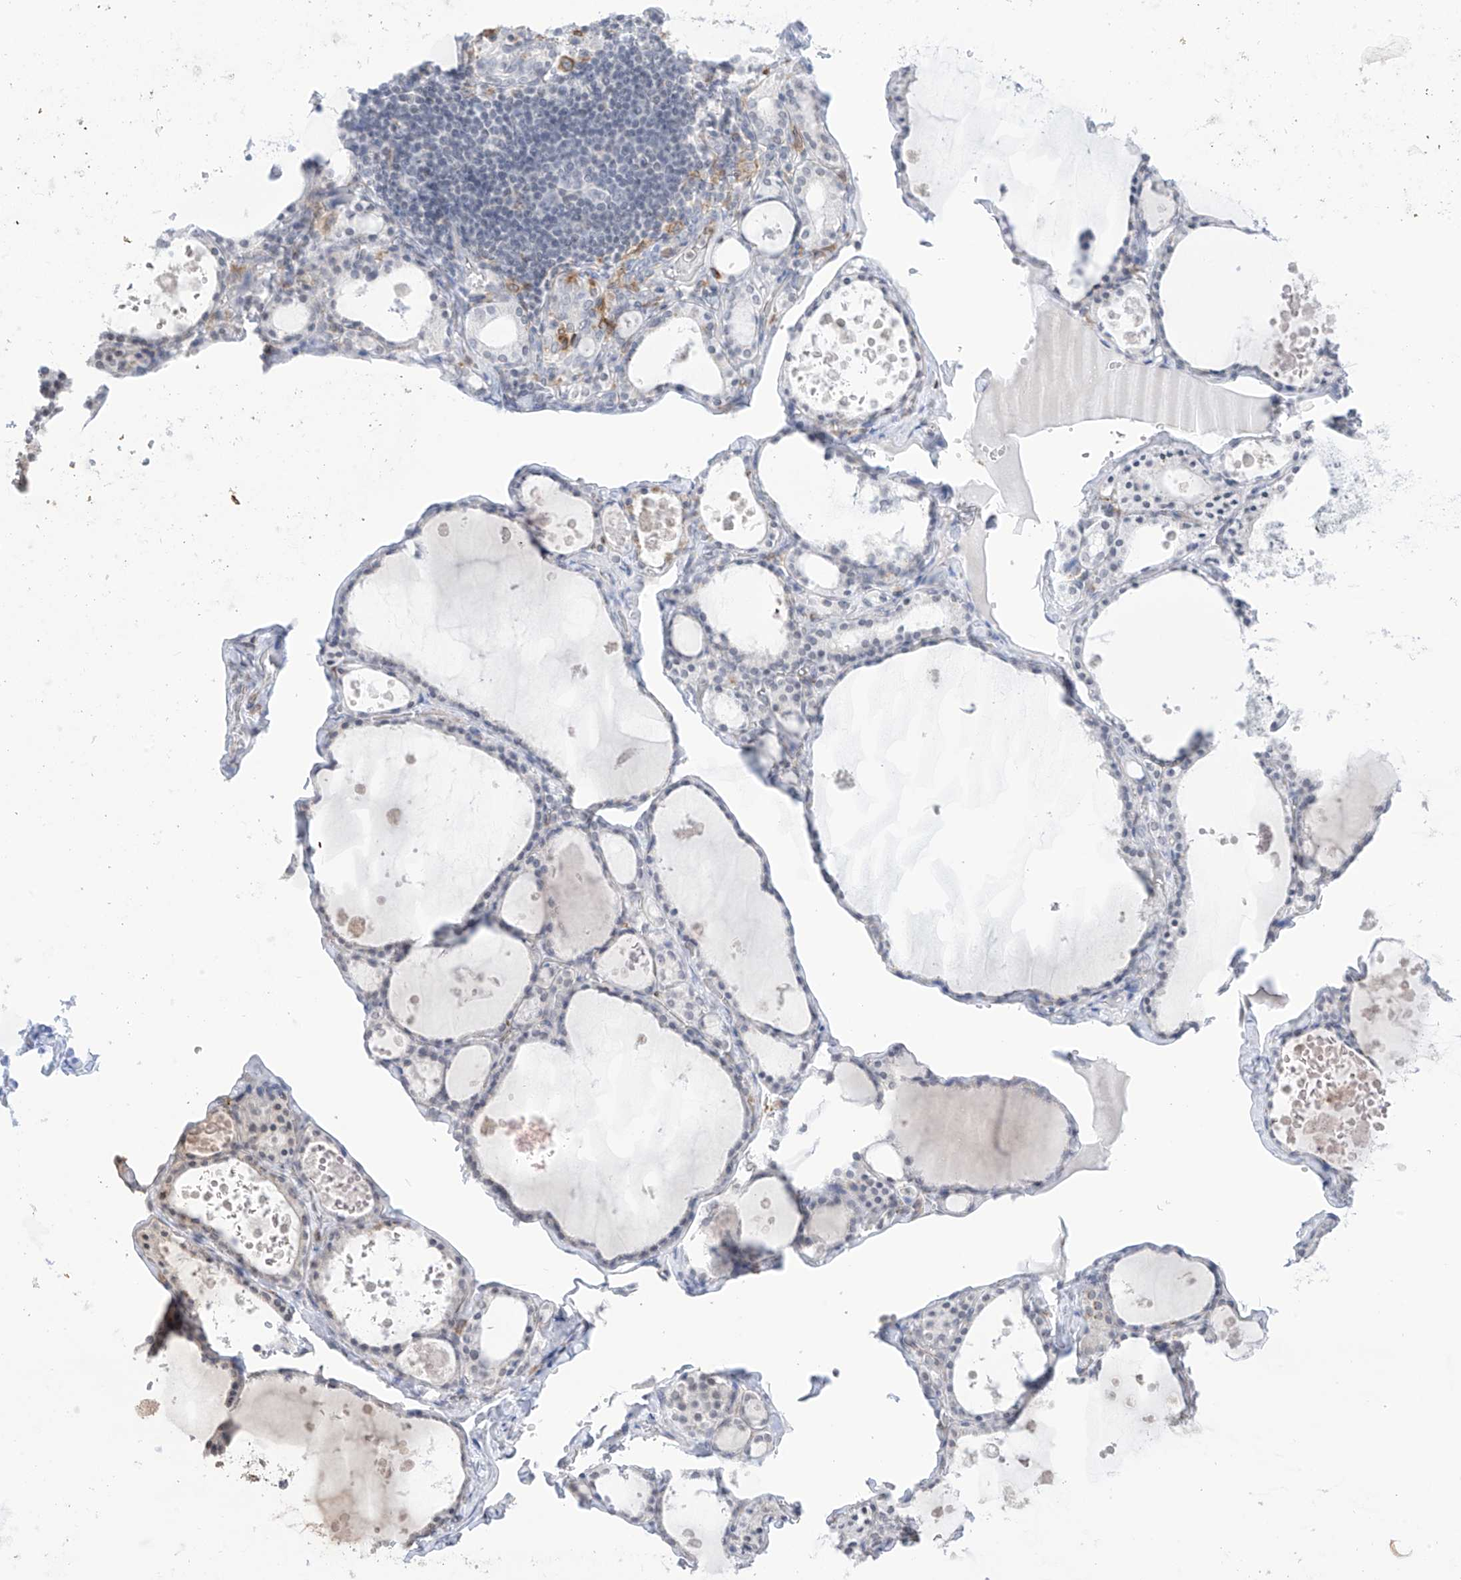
{"staining": {"intensity": "negative", "quantity": "none", "location": "none"}, "tissue": "thyroid gland", "cell_type": "Glandular cells", "image_type": "normal", "snomed": [{"axis": "morphology", "description": "Normal tissue, NOS"}, {"axis": "topography", "description": "Thyroid gland"}], "caption": "Immunohistochemistry histopathology image of normal thyroid gland: human thyroid gland stained with DAB demonstrates no significant protein expression in glandular cells.", "gene": "TBXAS1", "patient": {"sex": "male", "age": 56}}